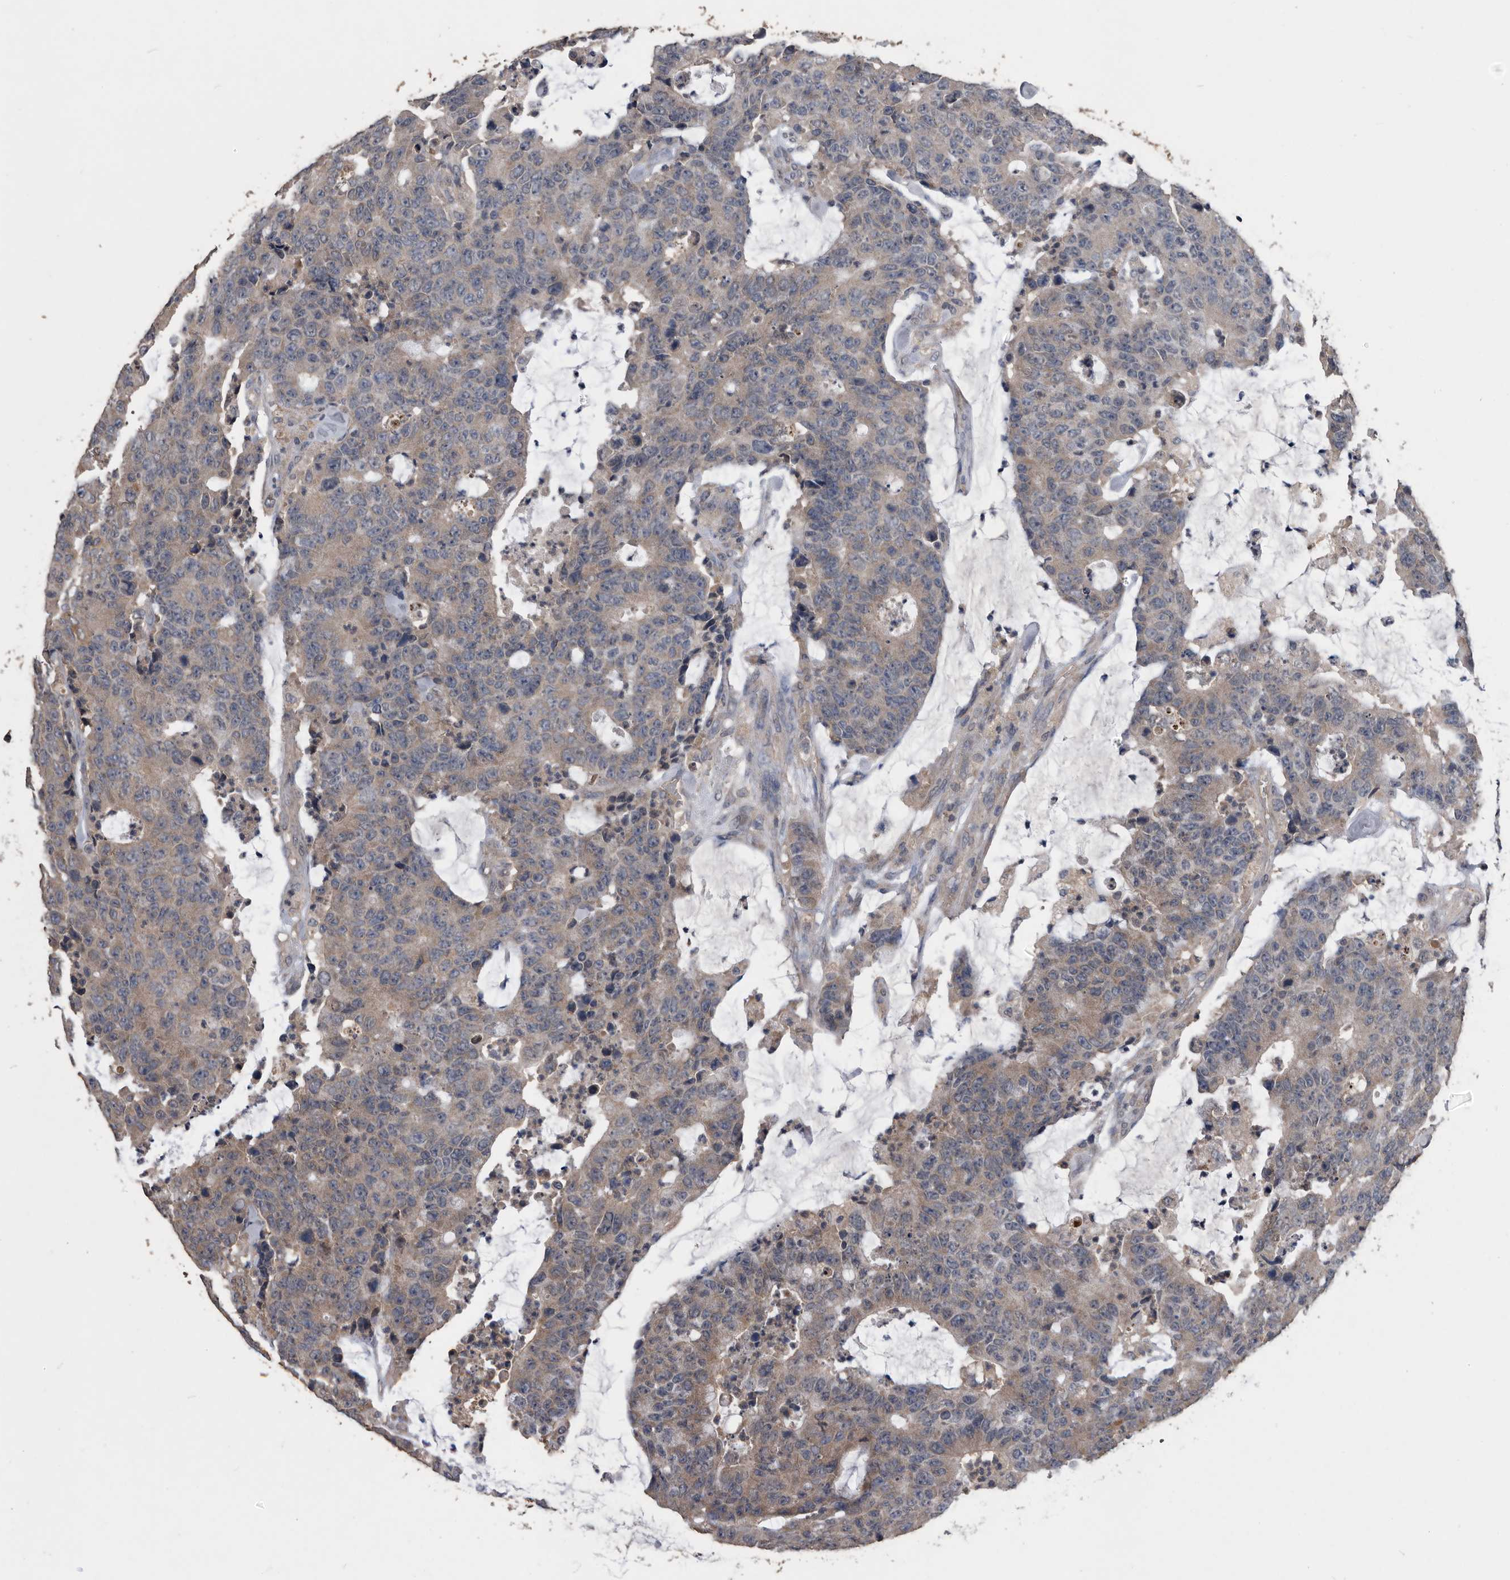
{"staining": {"intensity": "moderate", "quantity": "<25%", "location": "cytoplasmic/membranous"}, "tissue": "colorectal cancer", "cell_type": "Tumor cells", "image_type": "cancer", "snomed": [{"axis": "morphology", "description": "Adenocarcinoma, NOS"}, {"axis": "topography", "description": "Colon"}], "caption": "Colorectal adenocarcinoma tissue demonstrates moderate cytoplasmic/membranous positivity in about <25% of tumor cells The protein of interest is shown in brown color, while the nuclei are stained blue.", "gene": "NRBP1", "patient": {"sex": "female", "age": 86}}